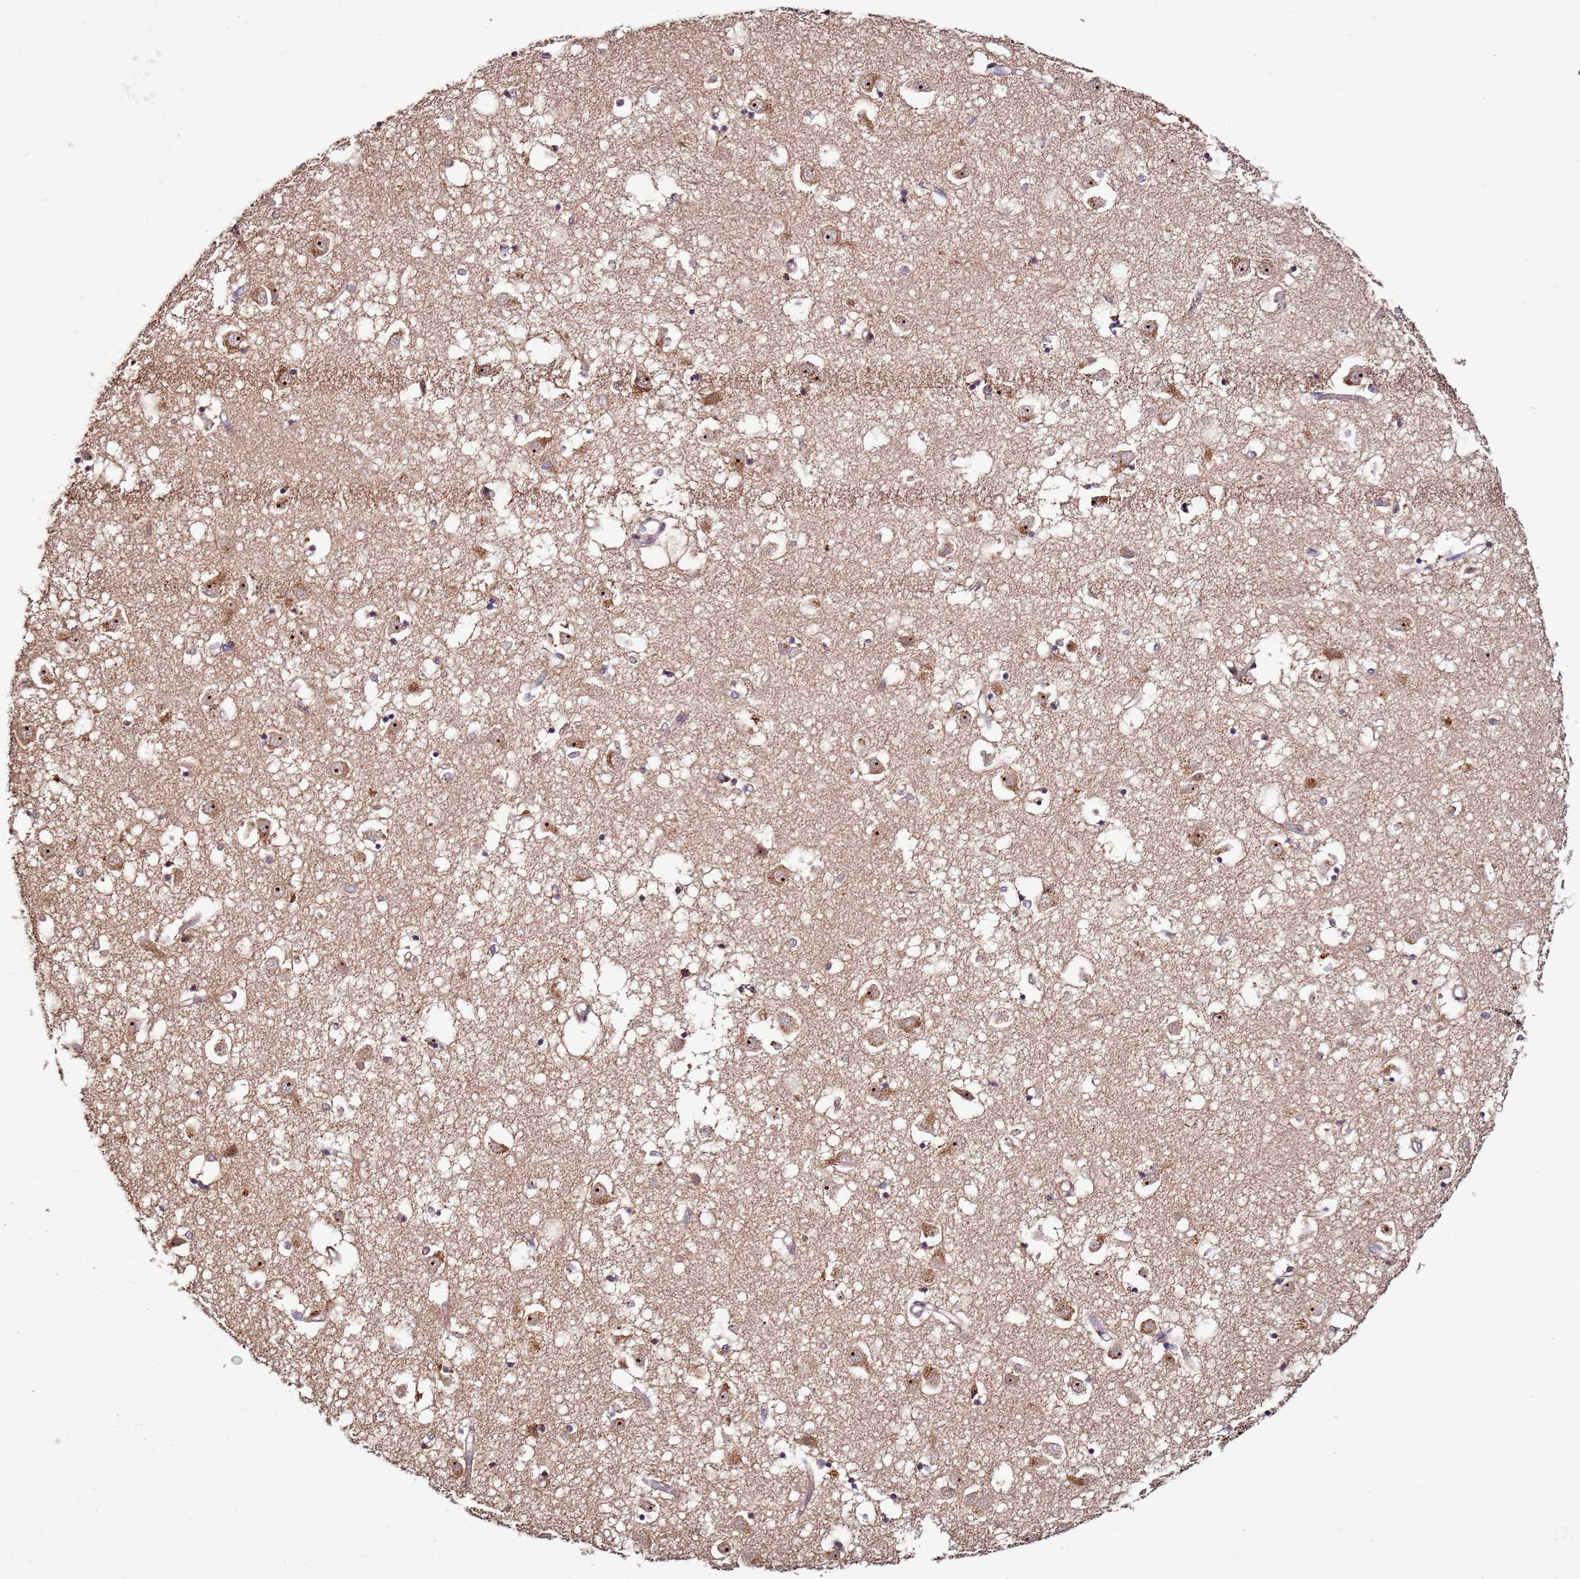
{"staining": {"intensity": "negative", "quantity": "none", "location": "none"}, "tissue": "caudate", "cell_type": "Glial cells", "image_type": "normal", "snomed": [{"axis": "morphology", "description": "Normal tissue, NOS"}, {"axis": "topography", "description": "Lateral ventricle wall"}], "caption": "IHC of benign caudate exhibits no staining in glial cells.", "gene": "DDX27", "patient": {"sex": "male", "age": 70}}